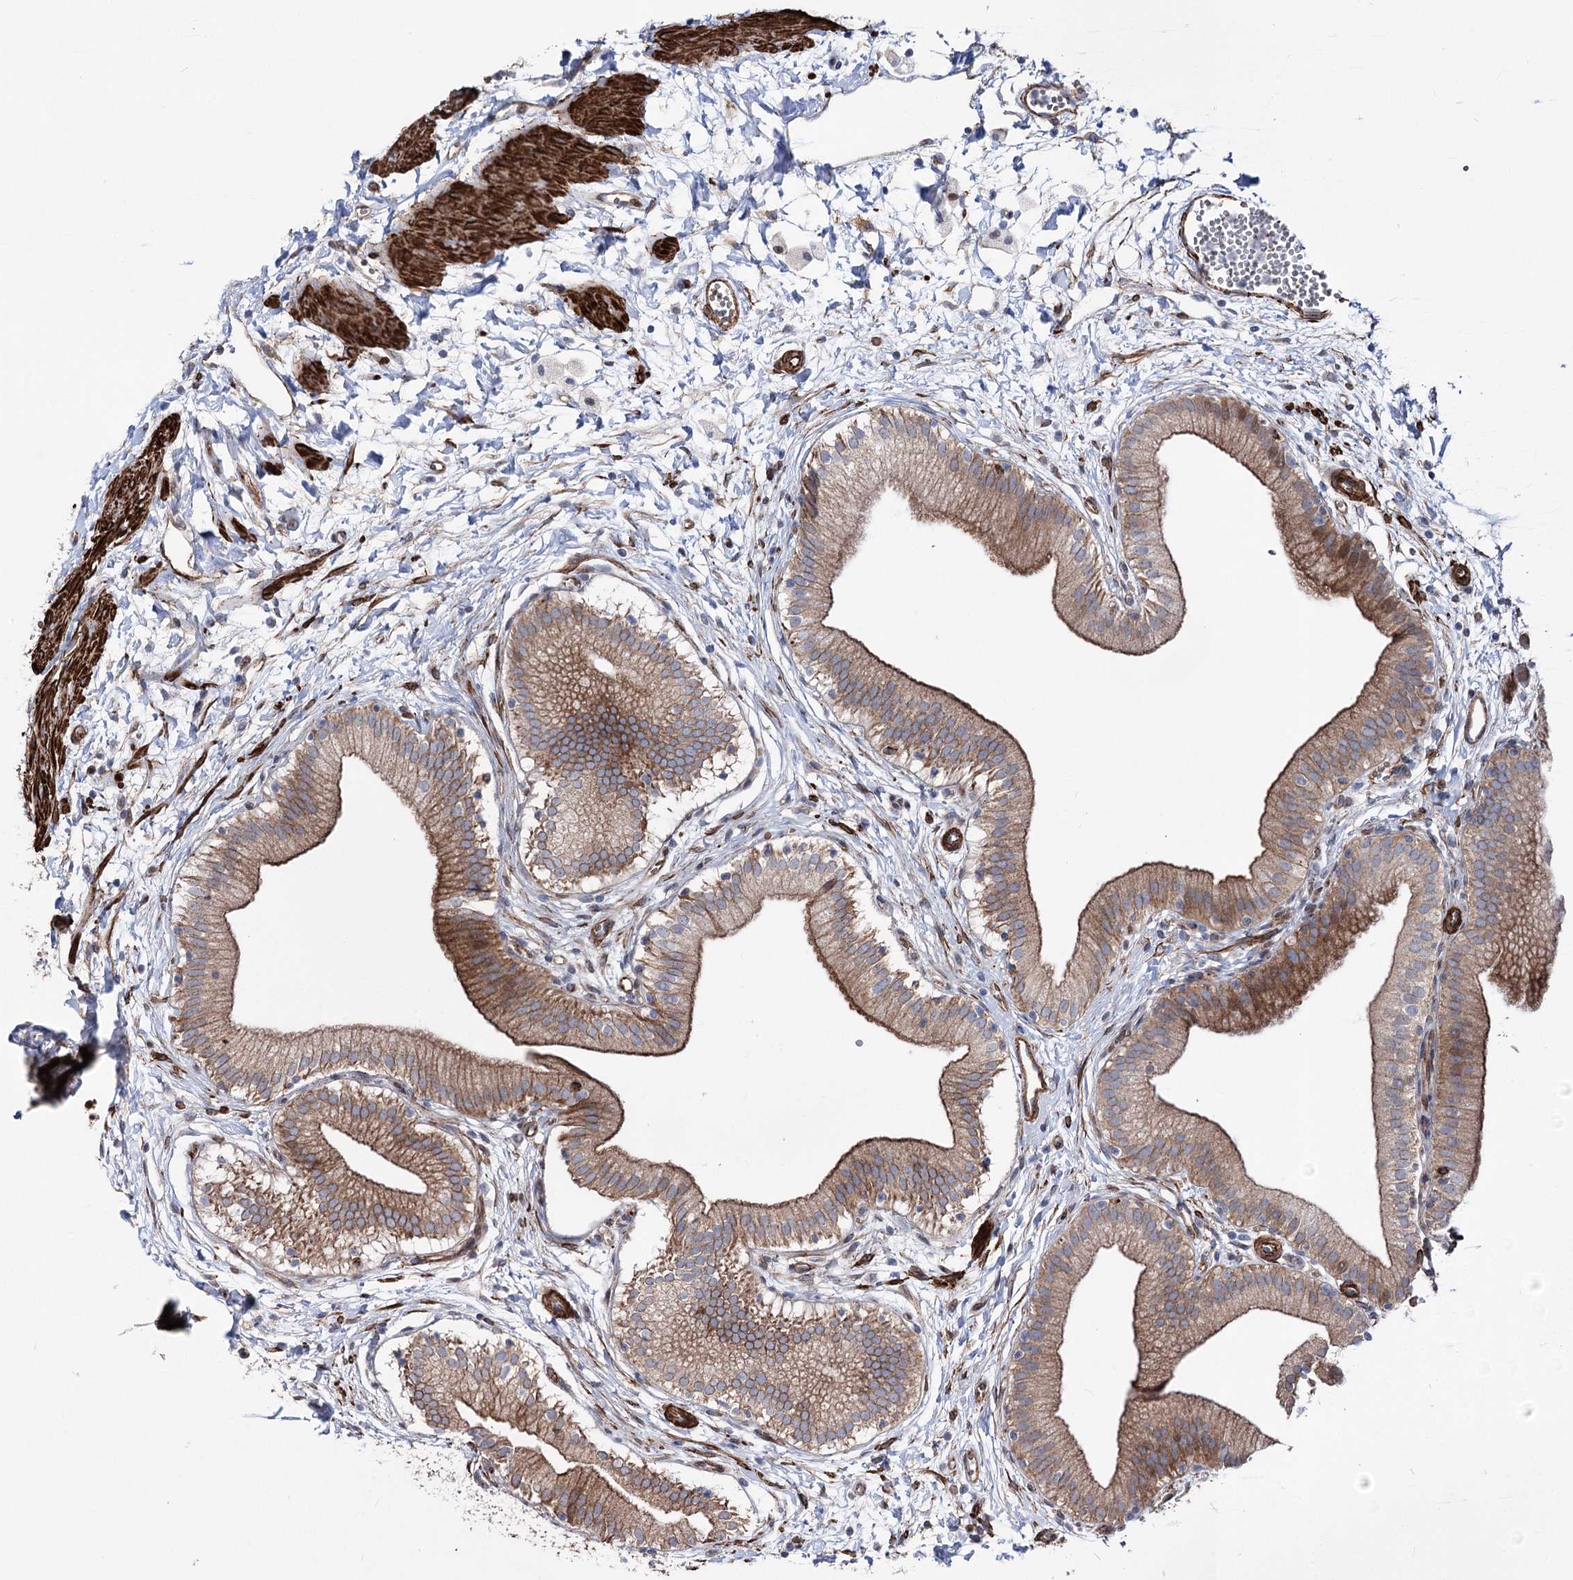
{"staining": {"intensity": "moderate", "quantity": ">75%", "location": "cytoplasmic/membranous"}, "tissue": "gallbladder", "cell_type": "Glandular cells", "image_type": "normal", "snomed": [{"axis": "morphology", "description": "Normal tissue, NOS"}, {"axis": "topography", "description": "Gallbladder"}], "caption": "DAB immunohistochemical staining of benign human gallbladder exhibits moderate cytoplasmic/membranous protein expression in approximately >75% of glandular cells.", "gene": "ARHGAP20", "patient": {"sex": "male", "age": 55}}